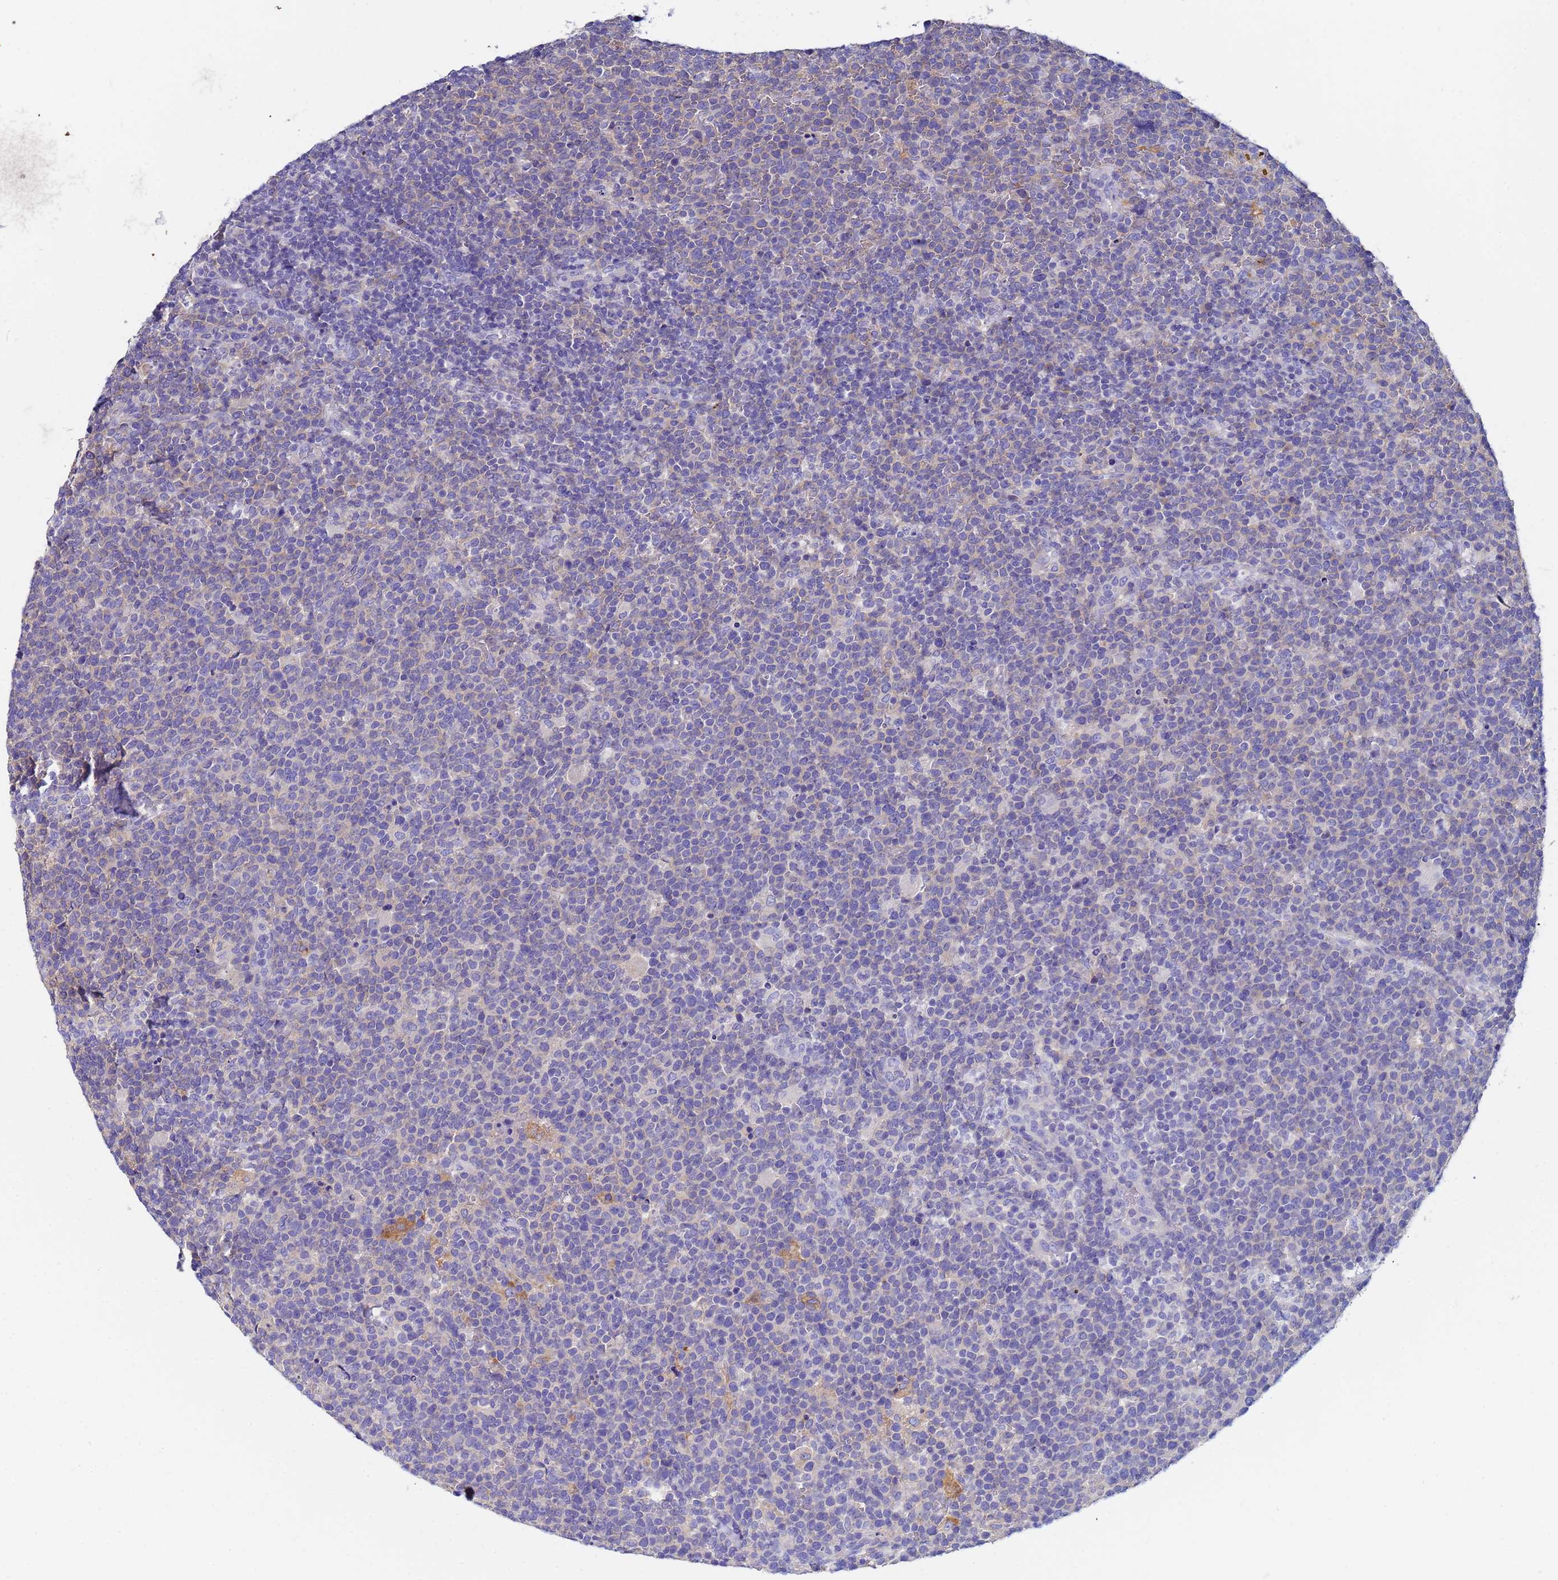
{"staining": {"intensity": "negative", "quantity": "none", "location": "none"}, "tissue": "lymphoma", "cell_type": "Tumor cells", "image_type": "cancer", "snomed": [{"axis": "morphology", "description": "Malignant lymphoma, non-Hodgkin's type, High grade"}, {"axis": "topography", "description": "Lymph node"}], "caption": "The immunohistochemistry micrograph has no significant positivity in tumor cells of high-grade malignant lymphoma, non-Hodgkin's type tissue.", "gene": "UBE2O", "patient": {"sex": "male", "age": 61}}